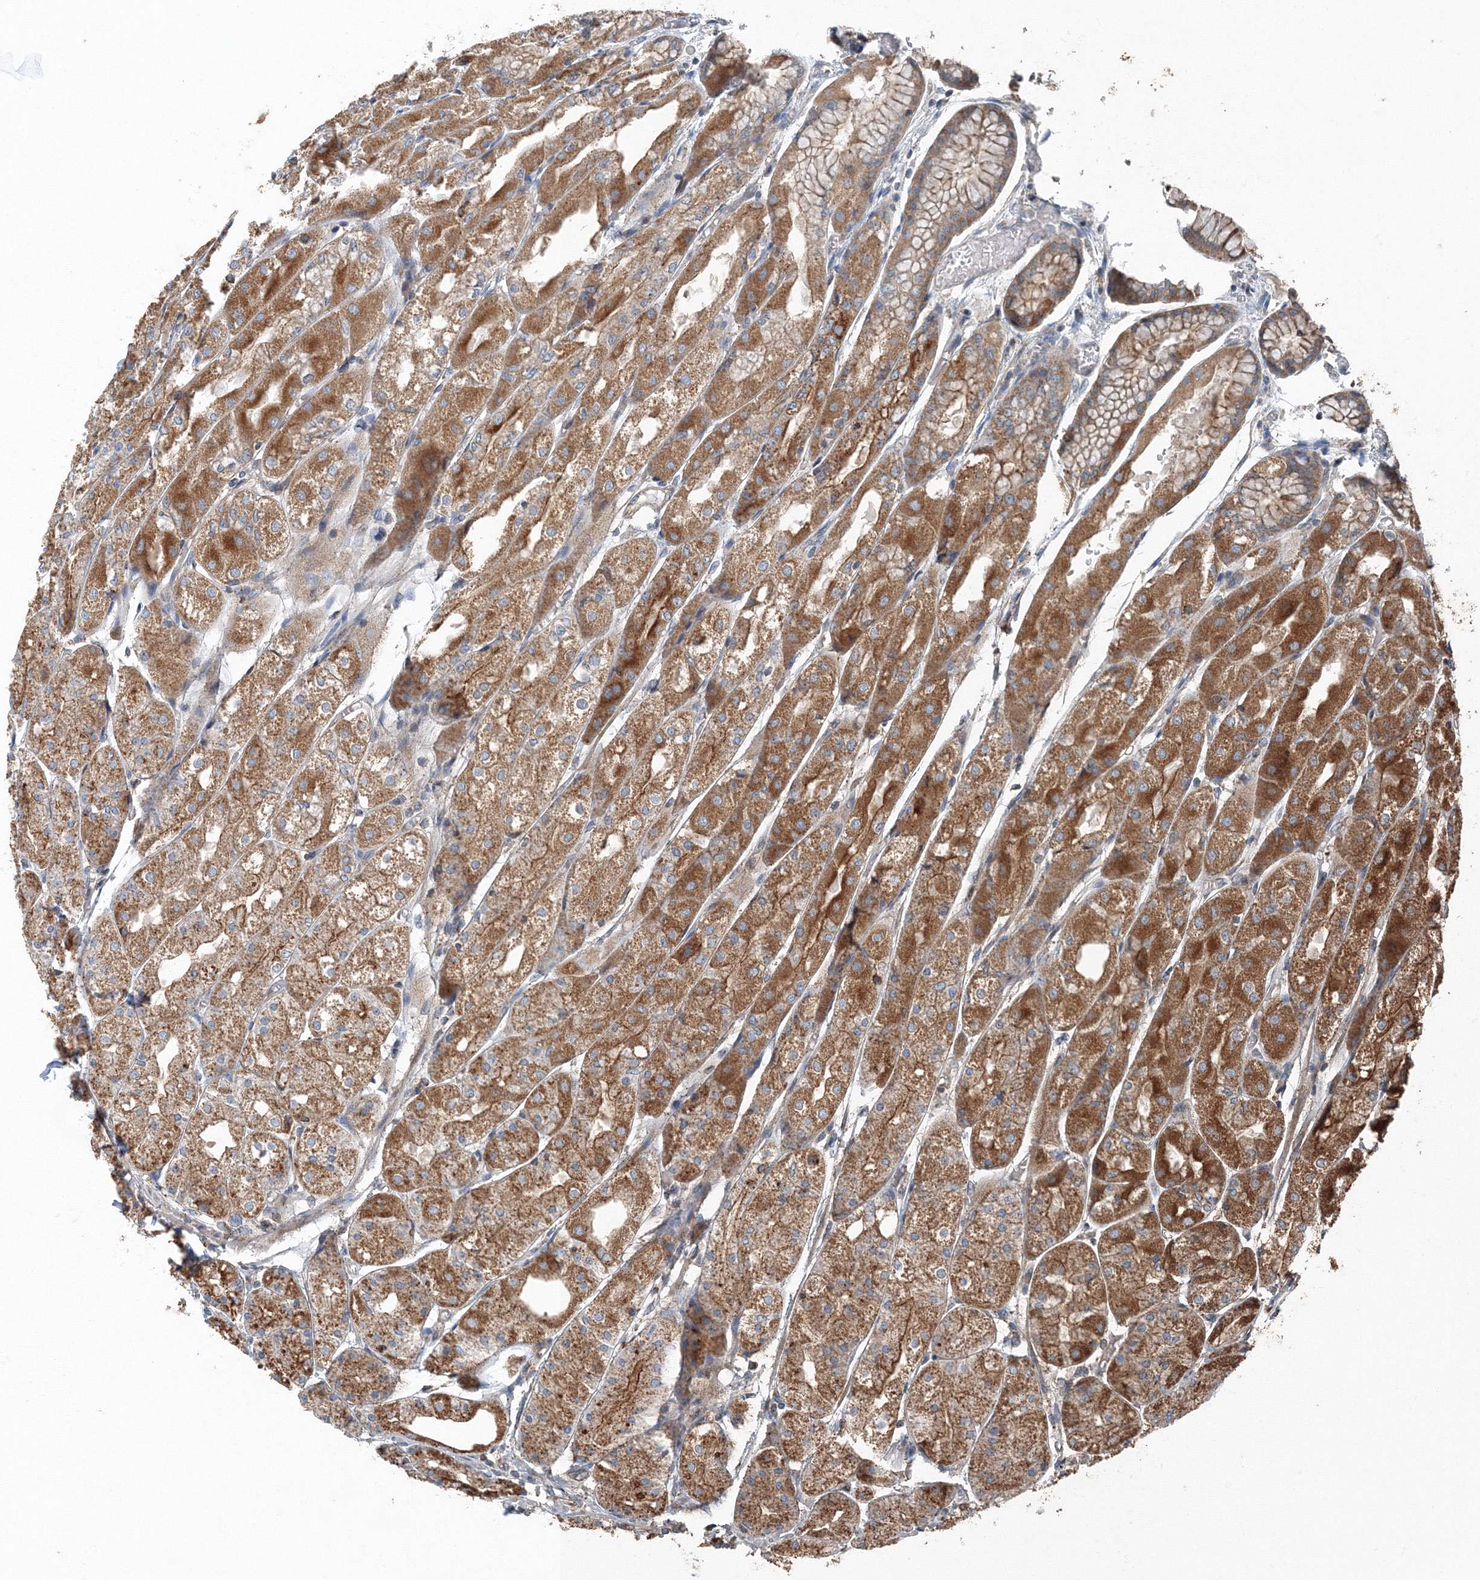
{"staining": {"intensity": "strong", "quantity": ">75%", "location": "cytoplasmic/membranous"}, "tissue": "stomach", "cell_type": "Glandular cells", "image_type": "normal", "snomed": [{"axis": "morphology", "description": "Normal tissue, NOS"}, {"axis": "topography", "description": "Stomach, upper"}], "caption": "Immunohistochemical staining of unremarkable human stomach displays strong cytoplasmic/membranous protein positivity in approximately >75% of glandular cells.", "gene": "AASDH", "patient": {"sex": "male", "age": 72}}